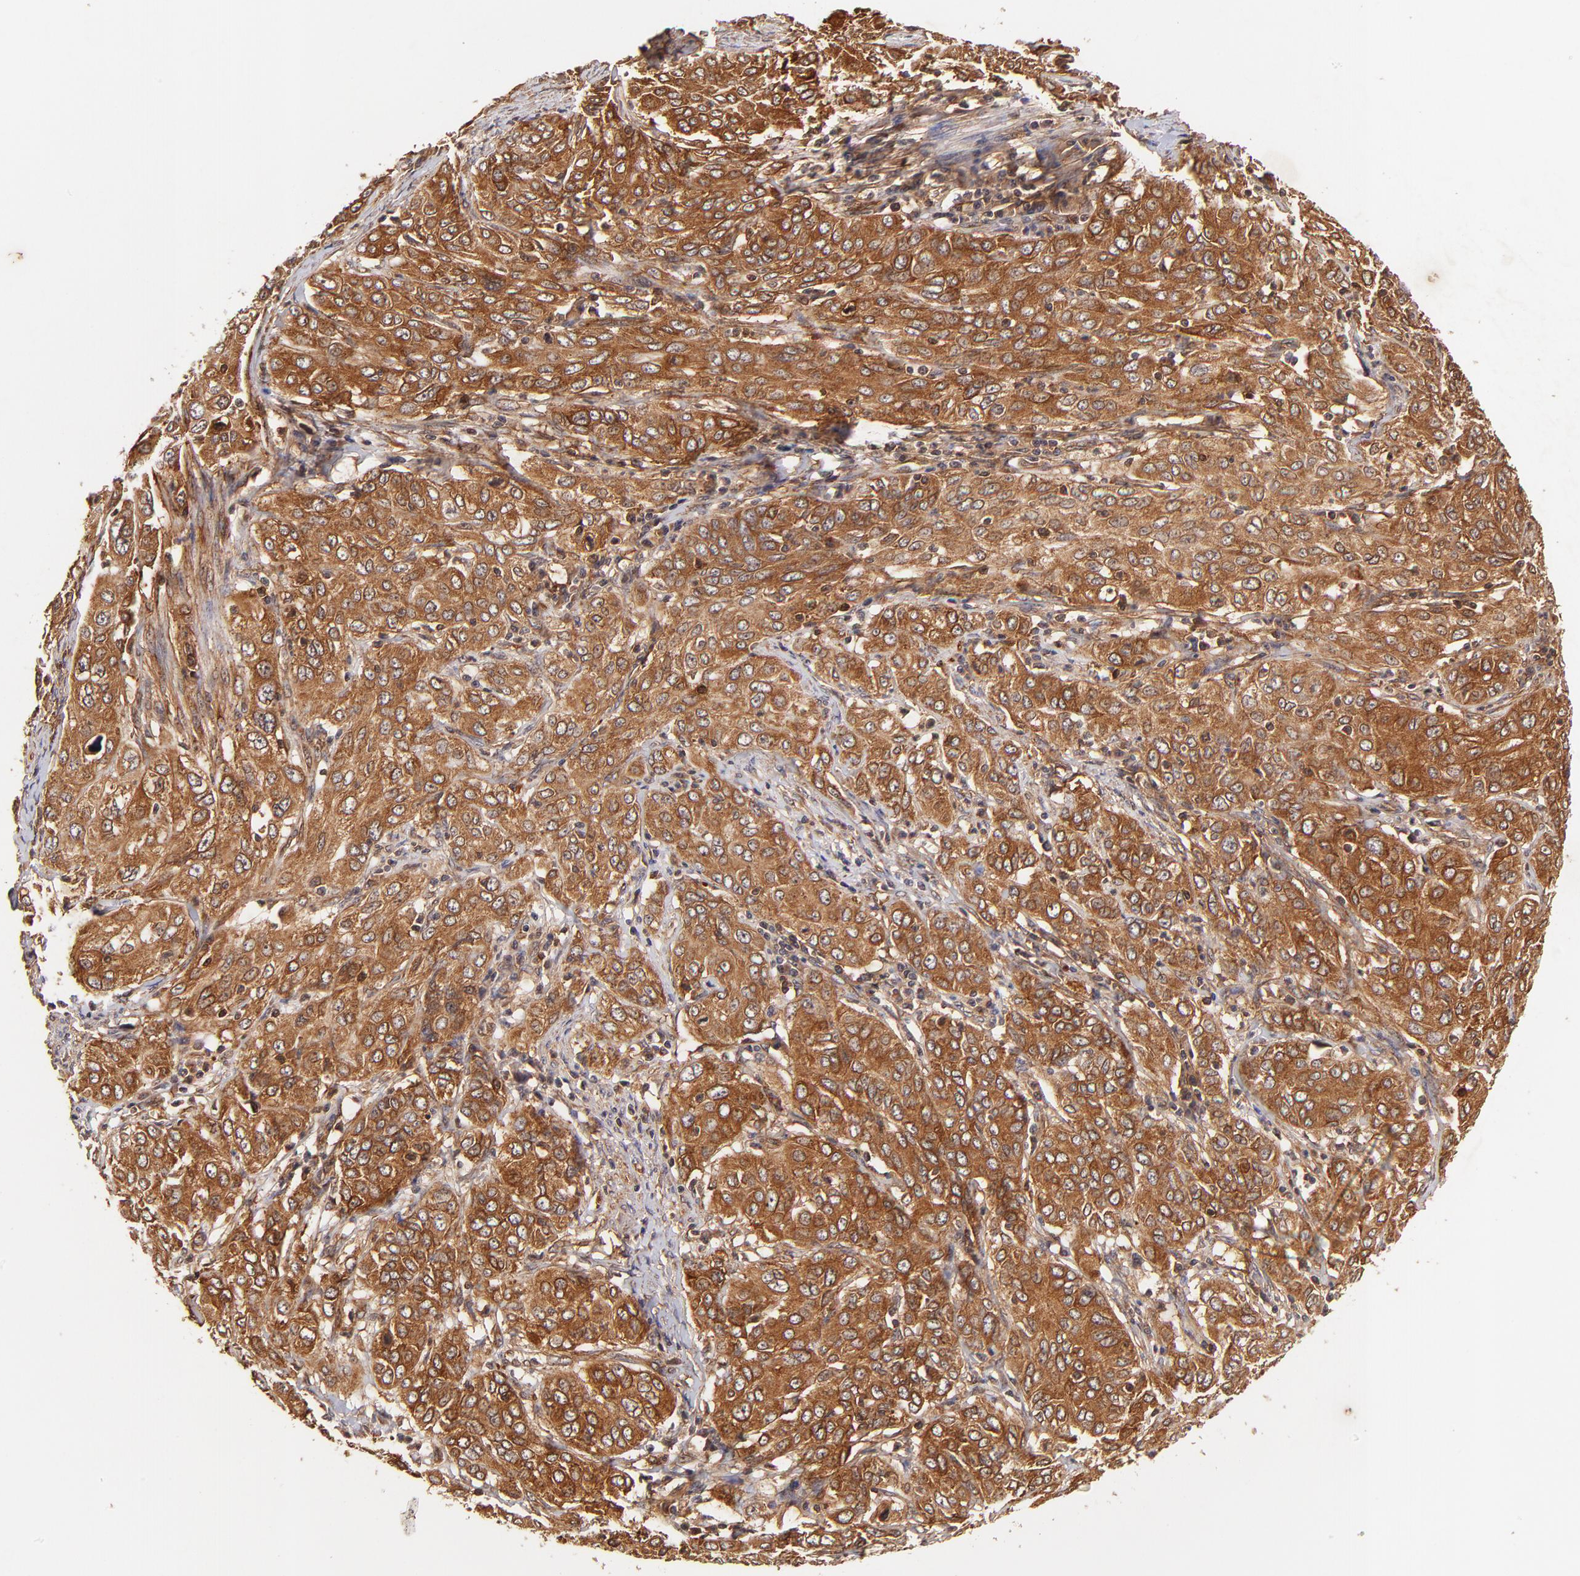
{"staining": {"intensity": "strong", "quantity": ">75%", "location": "cytoplasmic/membranous"}, "tissue": "cervical cancer", "cell_type": "Tumor cells", "image_type": "cancer", "snomed": [{"axis": "morphology", "description": "Squamous cell carcinoma, NOS"}, {"axis": "topography", "description": "Cervix"}], "caption": "Protein staining of cervical squamous cell carcinoma tissue exhibits strong cytoplasmic/membranous positivity in about >75% of tumor cells. (DAB IHC with brightfield microscopy, high magnification).", "gene": "ITGB1", "patient": {"sex": "female", "age": 38}}